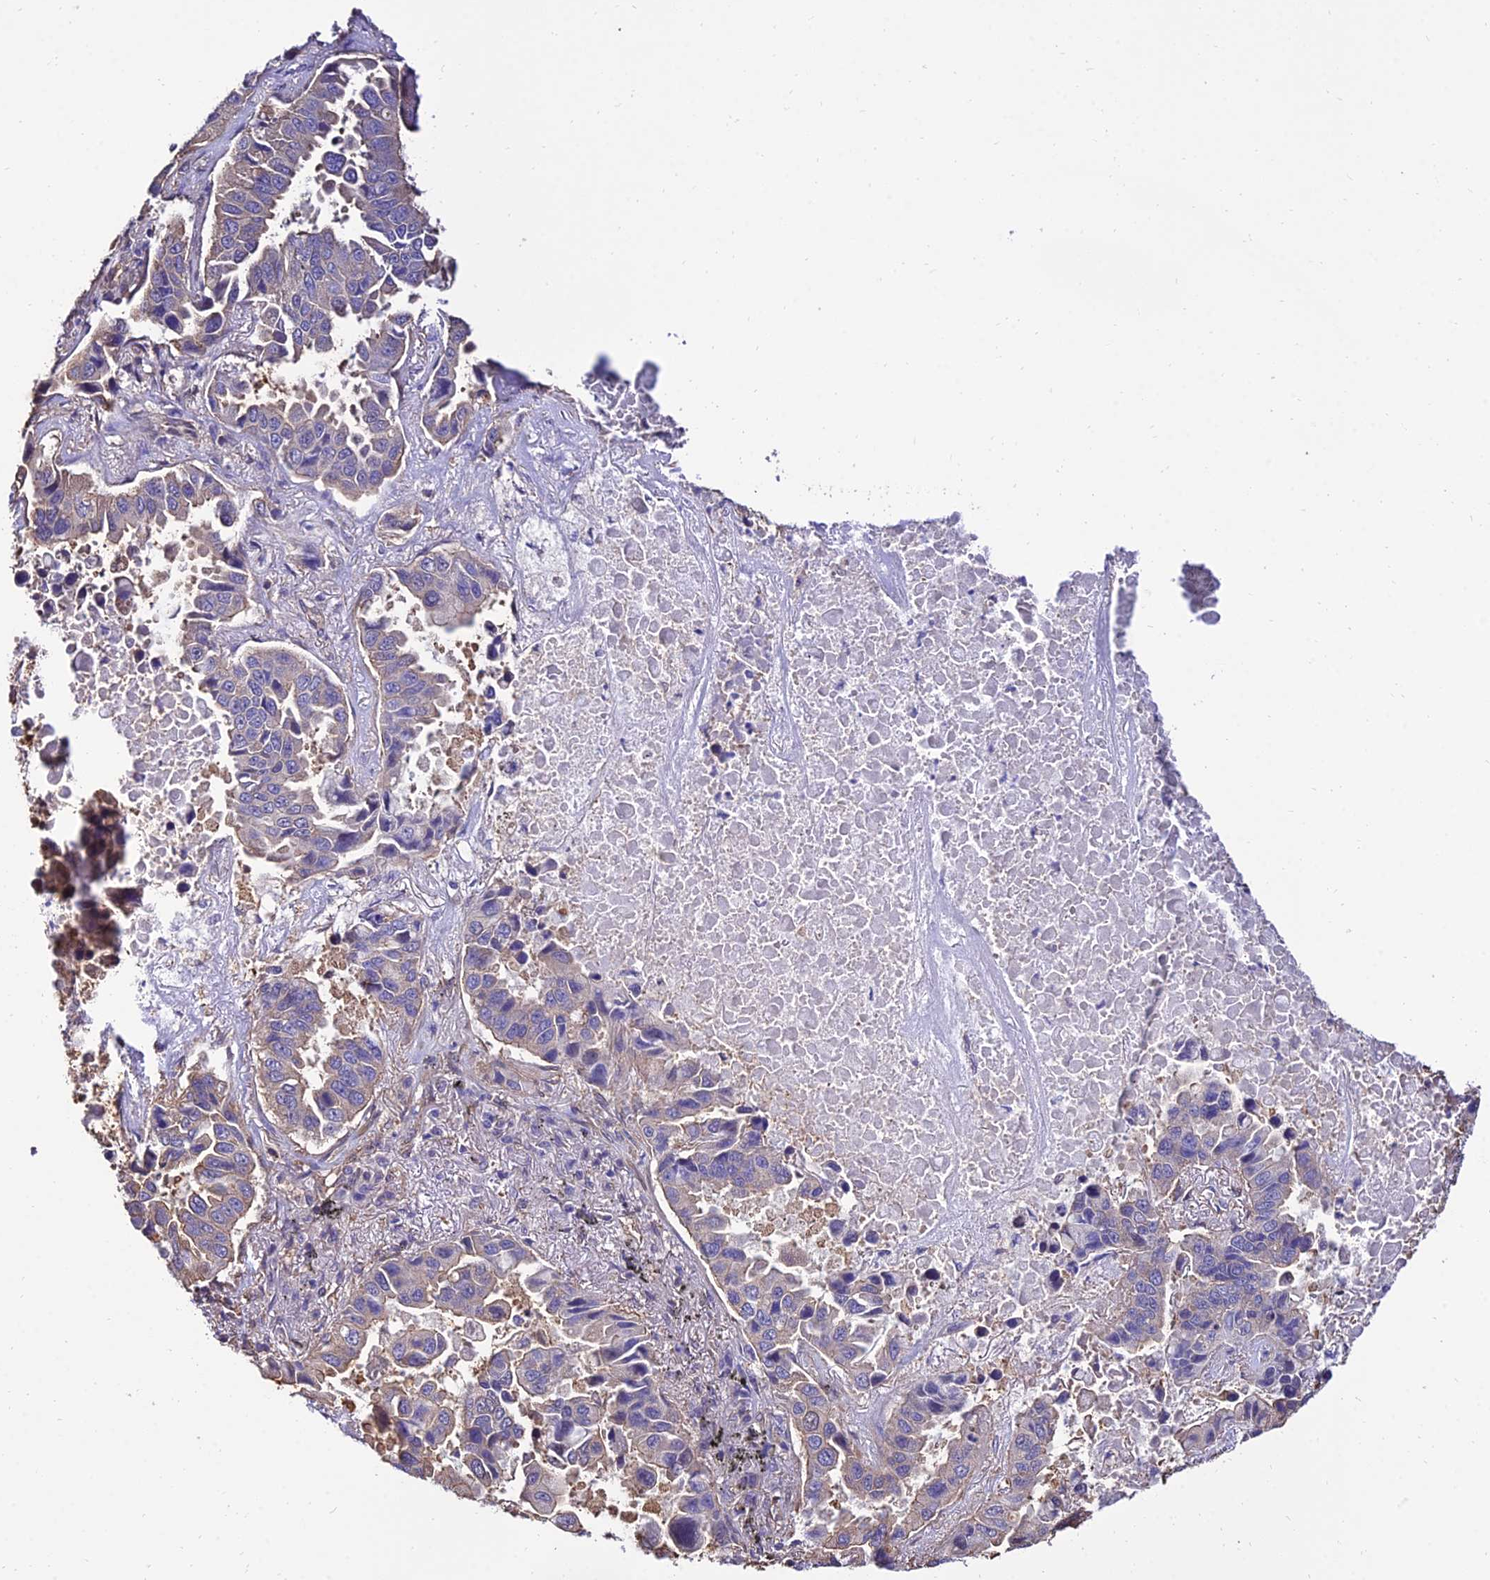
{"staining": {"intensity": "negative", "quantity": "none", "location": "none"}, "tissue": "lung cancer", "cell_type": "Tumor cells", "image_type": "cancer", "snomed": [{"axis": "morphology", "description": "Adenocarcinoma, NOS"}, {"axis": "topography", "description": "Lung"}], "caption": "Tumor cells are negative for brown protein staining in lung cancer.", "gene": "CALM2", "patient": {"sex": "male", "age": 64}}